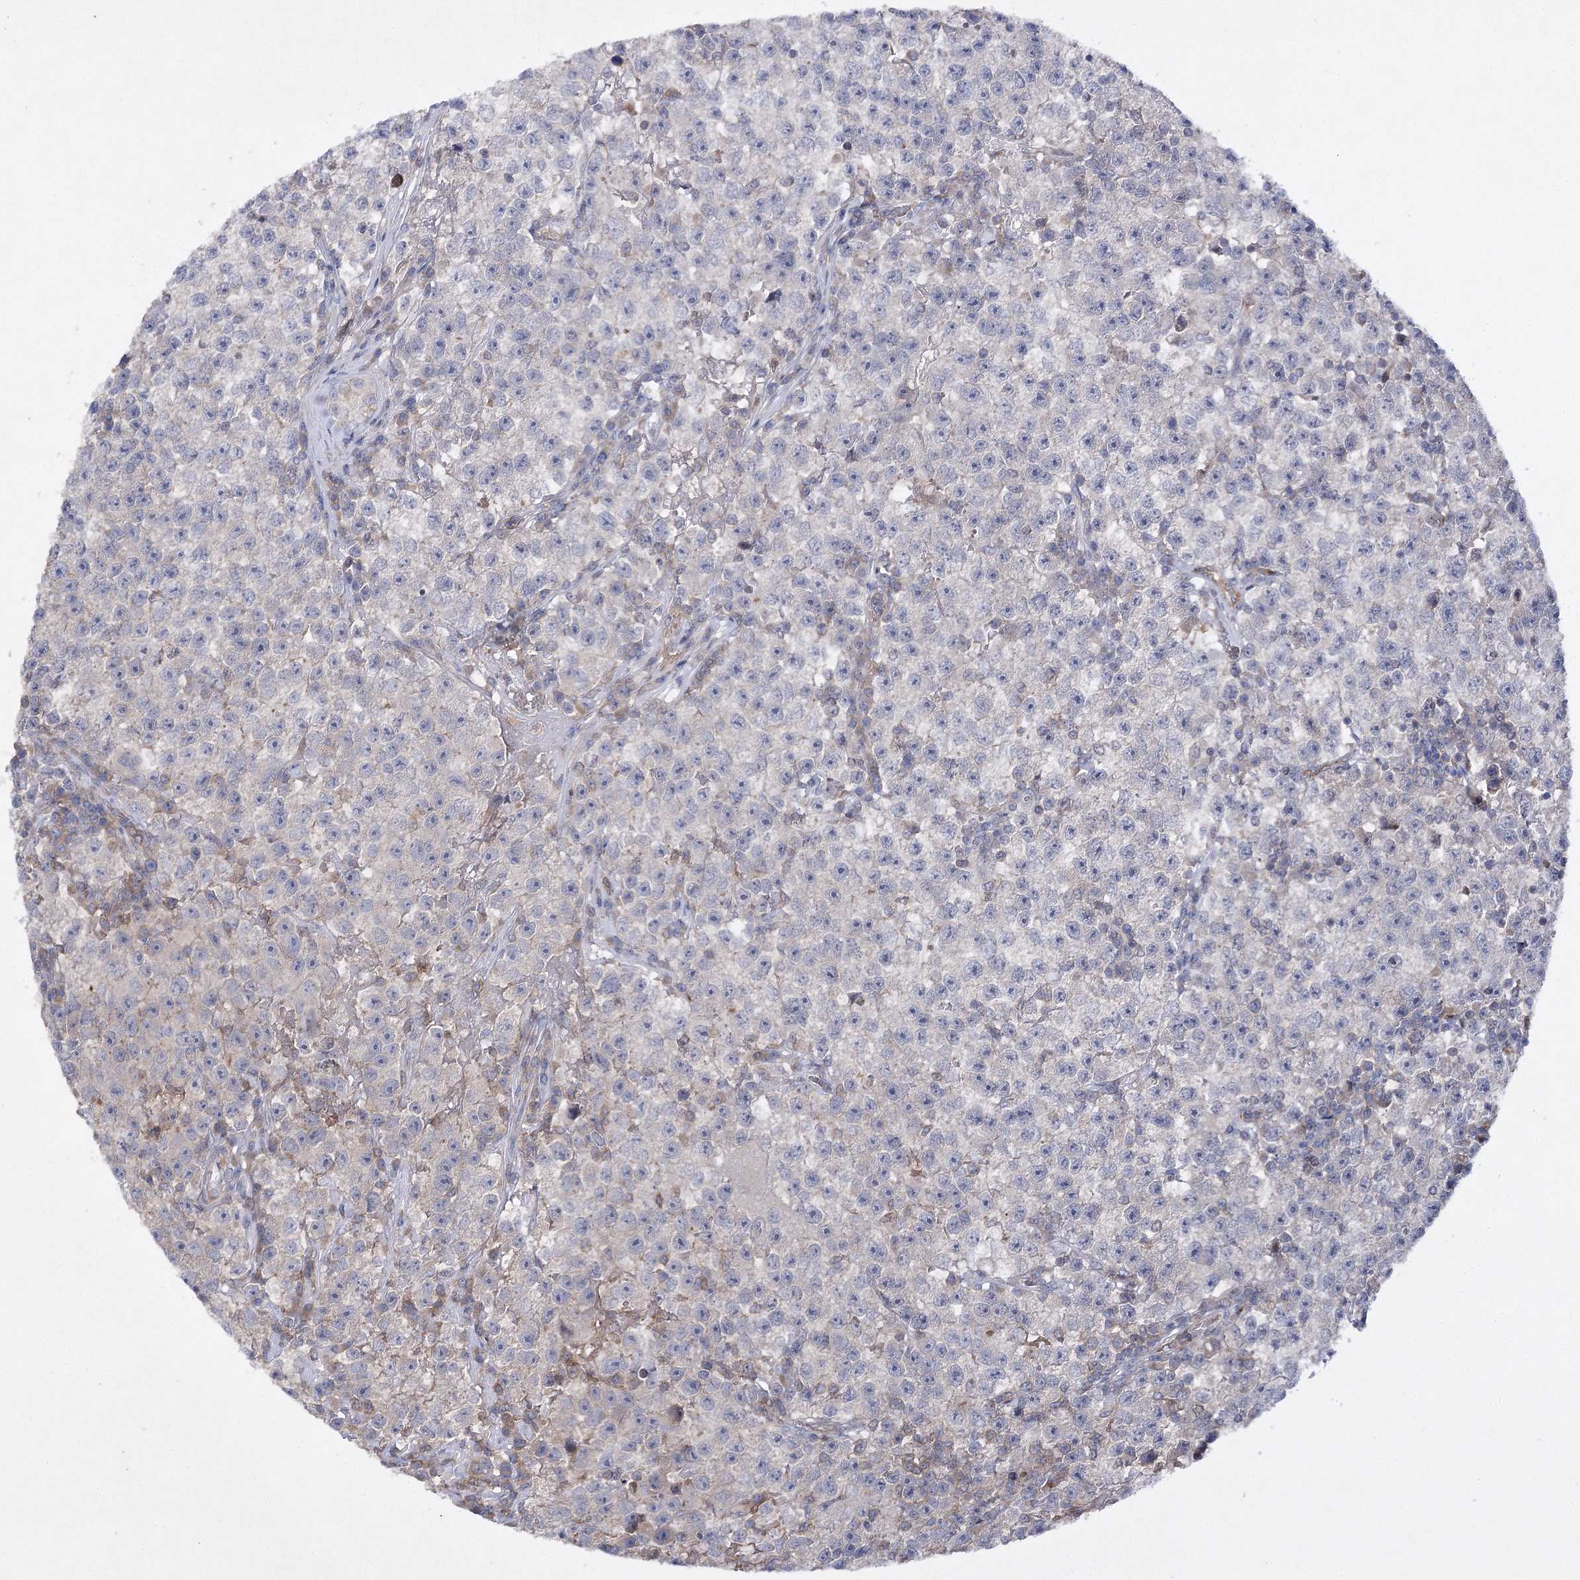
{"staining": {"intensity": "negative", "quantity": "none", "location": "none"}, "tissue": "testis cancer", "cell_type": "Tumor cells", "image_type": "cancer", "snomed": [{"axis": "morphology", "description": "Seminoma, NOS"}, {"axis": "topography", "description": "Testis"}], "caption": "Human testis seminoma stained for a protein using immunohistochemistry demonstrates no expression in tumor cells.", "gene": "BCR", "patient": {"sex": "male", "age": 22}}